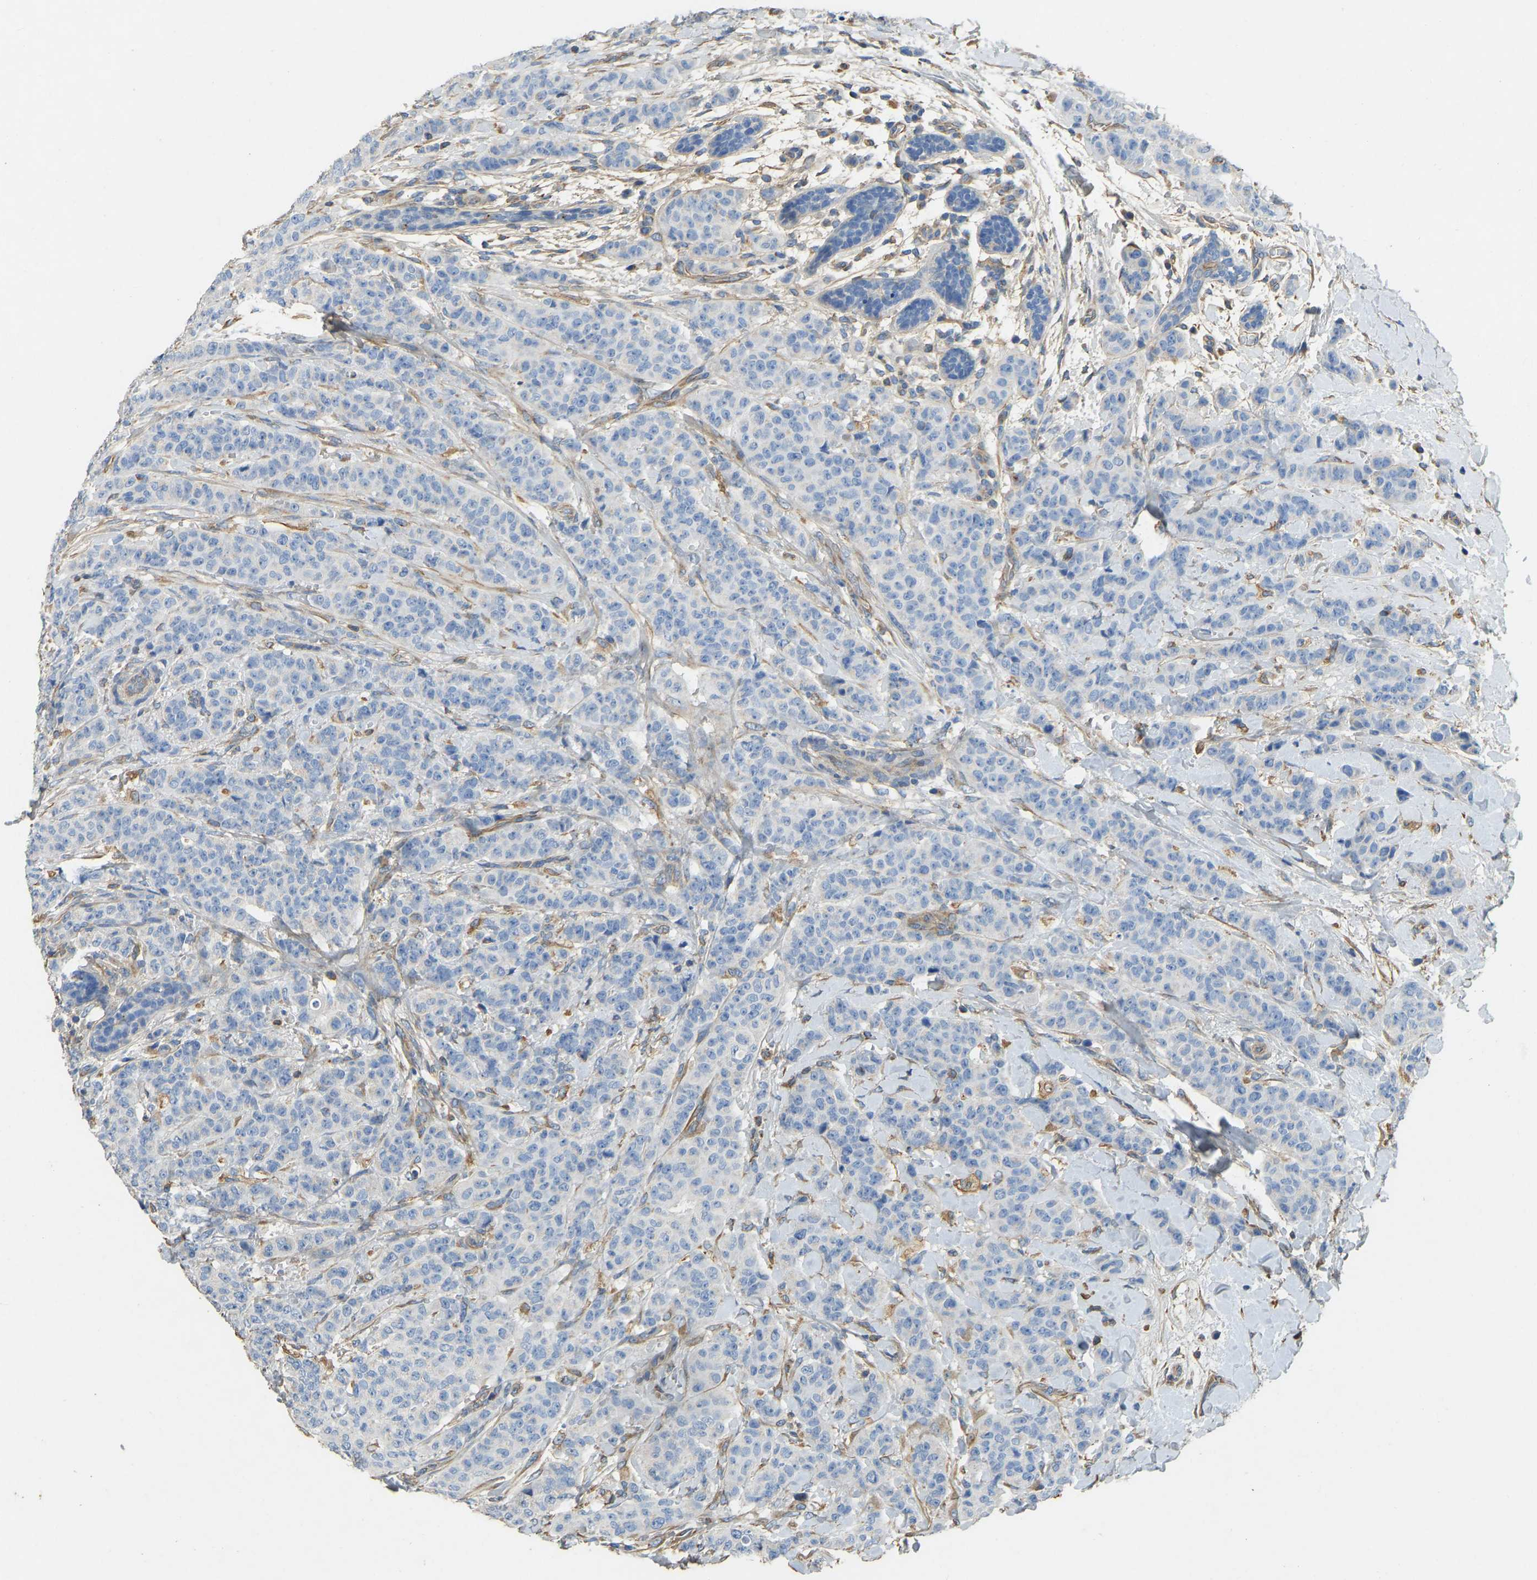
{"staining": {"intensity": "negative", "quantity": "none", "location": "none"}, "tissue": "breast cancer", "cell_type": "Tumor cells", "image_type": "cancer", "snomed": [{"axis": "morphology", "description": "Normal tissue, NOS"}, {"axis": "morphology", "description": "Duct carcinoma"}, {"axis": "topography", "description": "Breast"}], "caption": "The image displays no significant expression in tumor cells of invasive ductal carcinoma (breast). The staining was performed using DAB (3,3'-diaminobenzidine) to visualize the protein expression in brown, while the nuclei were stained in blue with hematoxylin (Magnification: 20x).", "gene": "TECTA", "patient": {"sex": "female", "age": 40}}